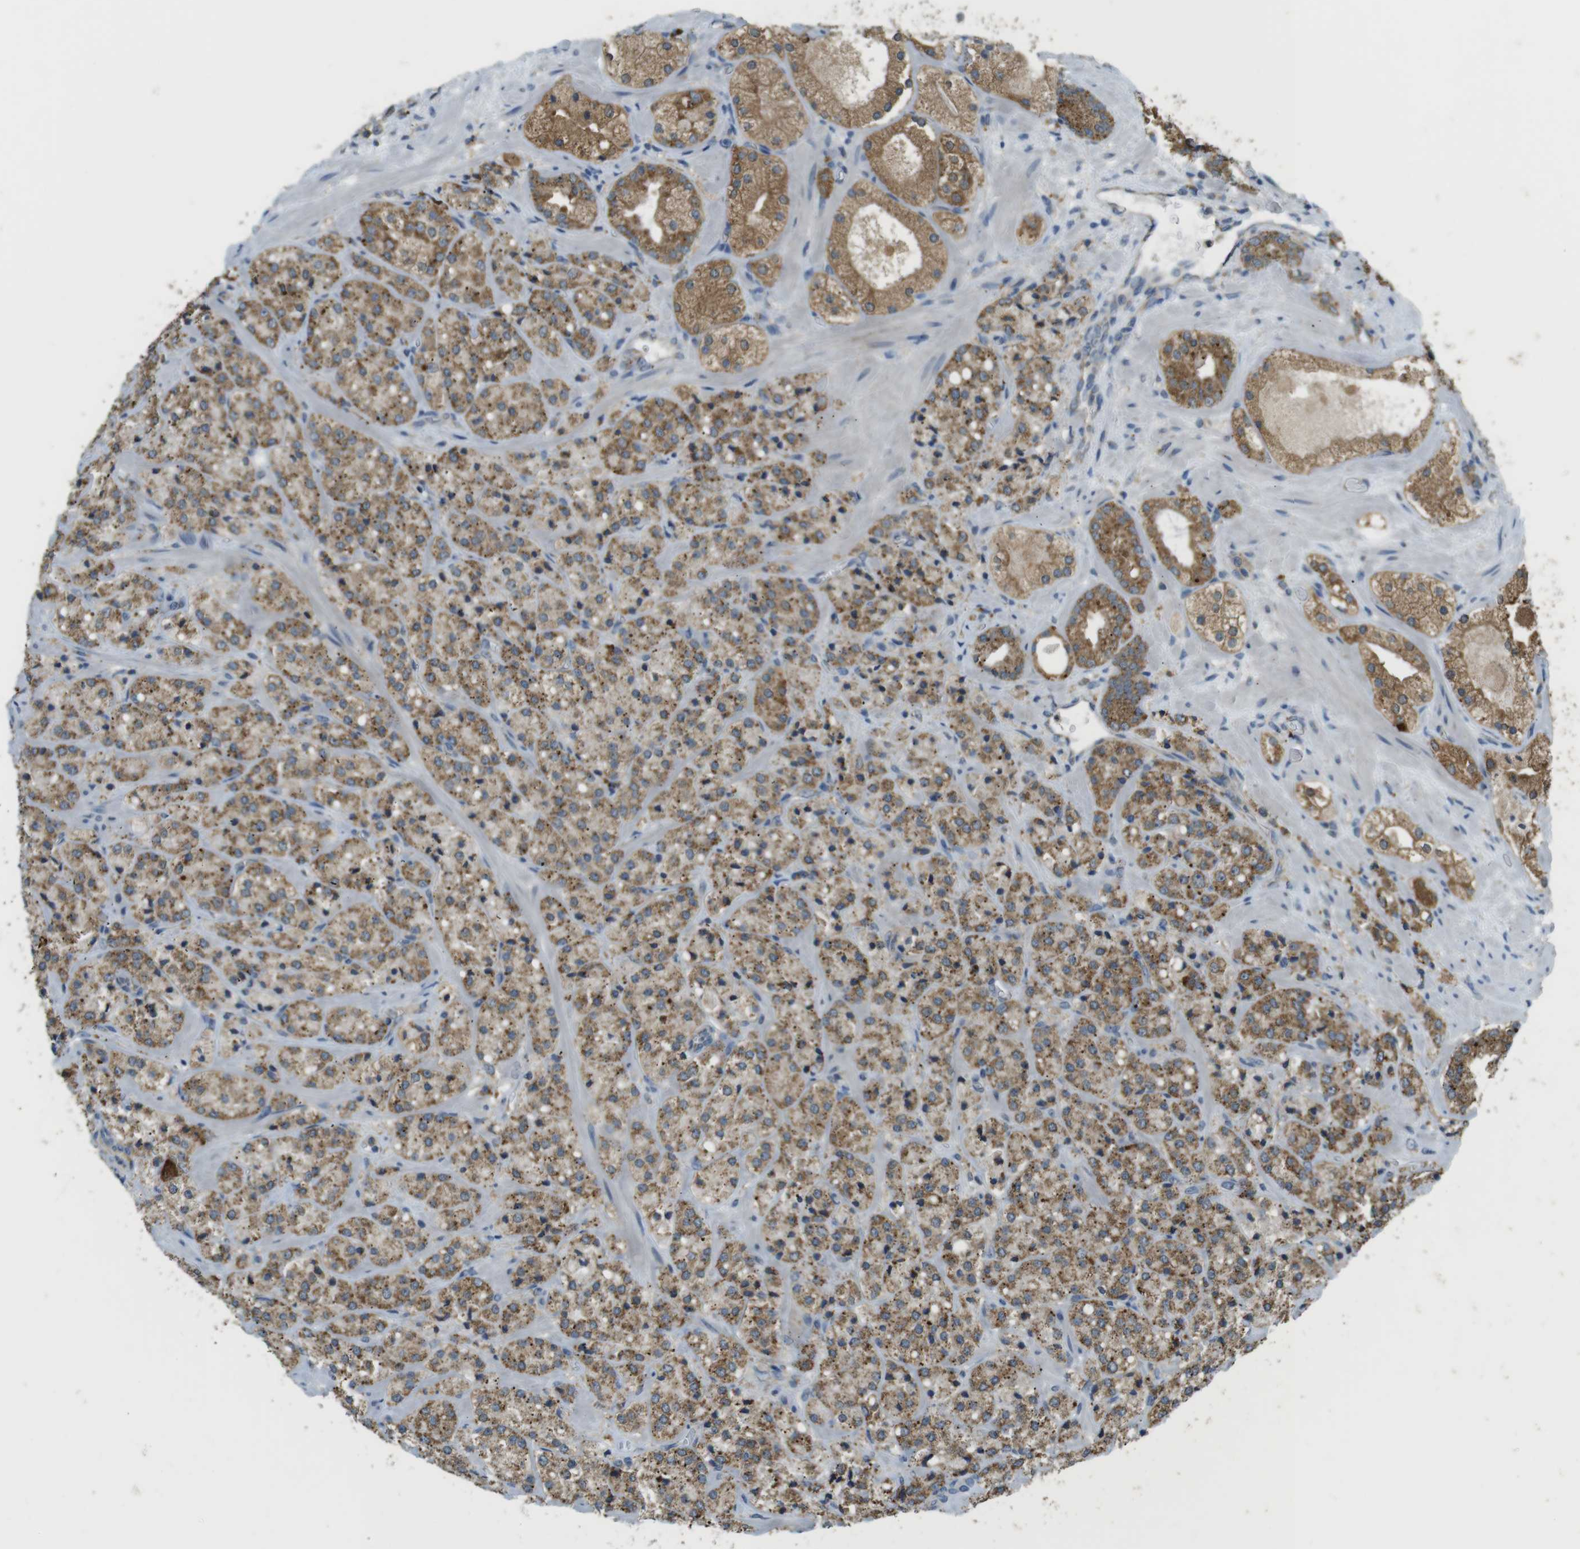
{"staining": {"intensity": "moderate", "quantity": ">75%", "location": "cytoplasmic/membranous"}, "tissue": "prostate cancer", "cell_type": "Tumor cells", "image_type": "cancer", "snomed": [{"axis": "morphology", "description": "Adenocarcinoma, High grade"}, {"axis": "topography", "description": "Prostate"}], "caption": "Prostate high-grade adenocarcinoma stained with DAB (3,3'-diaminobenzidine) immunohistochemistry demonstrates medium levels of moderate cytoplasmic/membranous expression in approximately >75% of tumor cells.", "gene": "BRI3BP", "patient": {"sex": "male", "age": 64}}